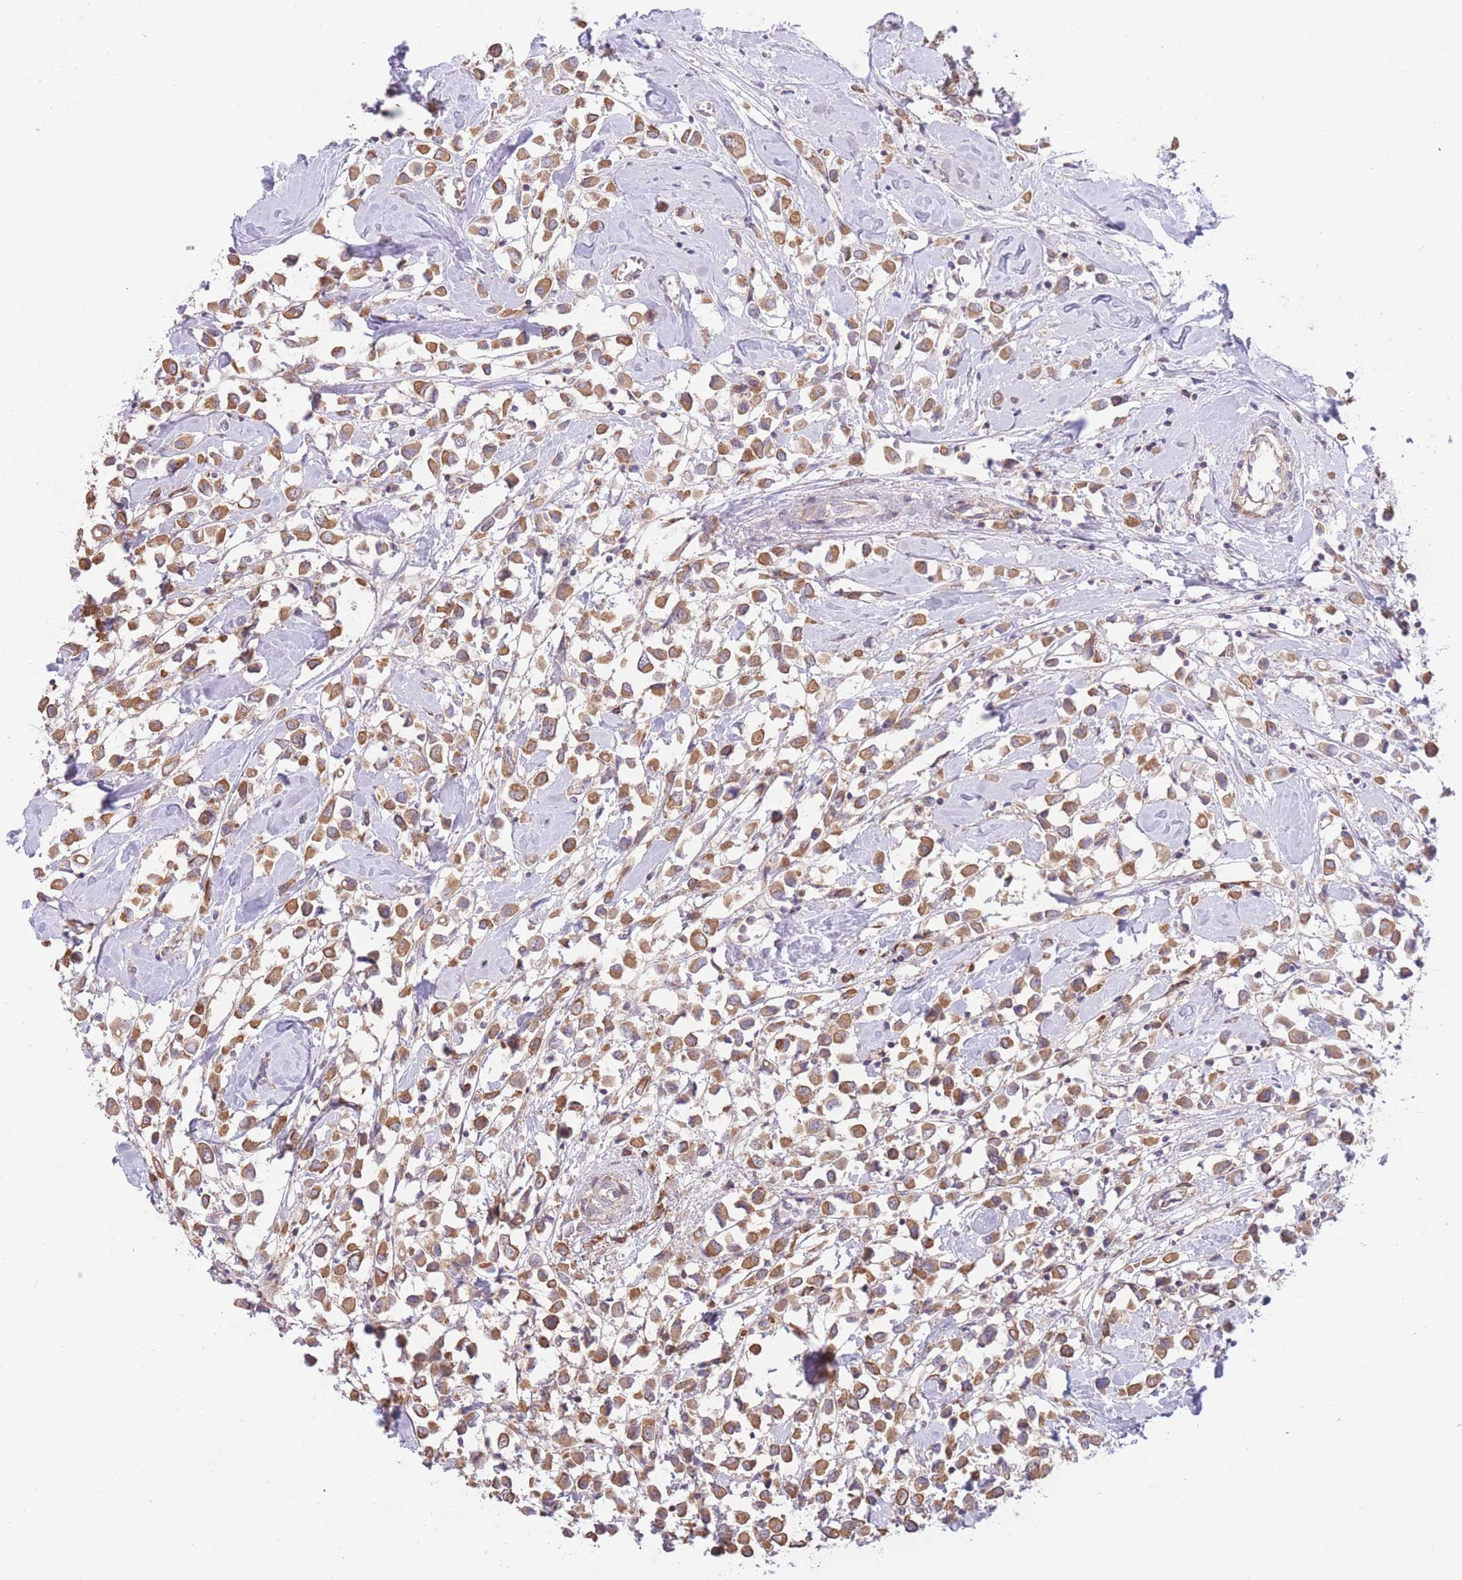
{"staining": {"intensity": "moderate", "quantity": ">75%", "location": "cytoplasmic/membranous"}, "tissue": "breast cancer", "cell_type": "Tumor cells", "image_type": "cancer", "snomed": [{"axis": "morphology", "description": "Duct carcinoma"}, {"axis": "topography", "description": "Breast"}], "caption": "A histopathology image of human breast cancer stained for a protein exhibits moderate cytoplasmic/membranous brown staining in tumor cells. Immunohistochemistry stains the protein of interest in brown and the nuclei are stained blue.", "gene": "BOLA2B", "patient": {"sex": "female", "age": 61}}